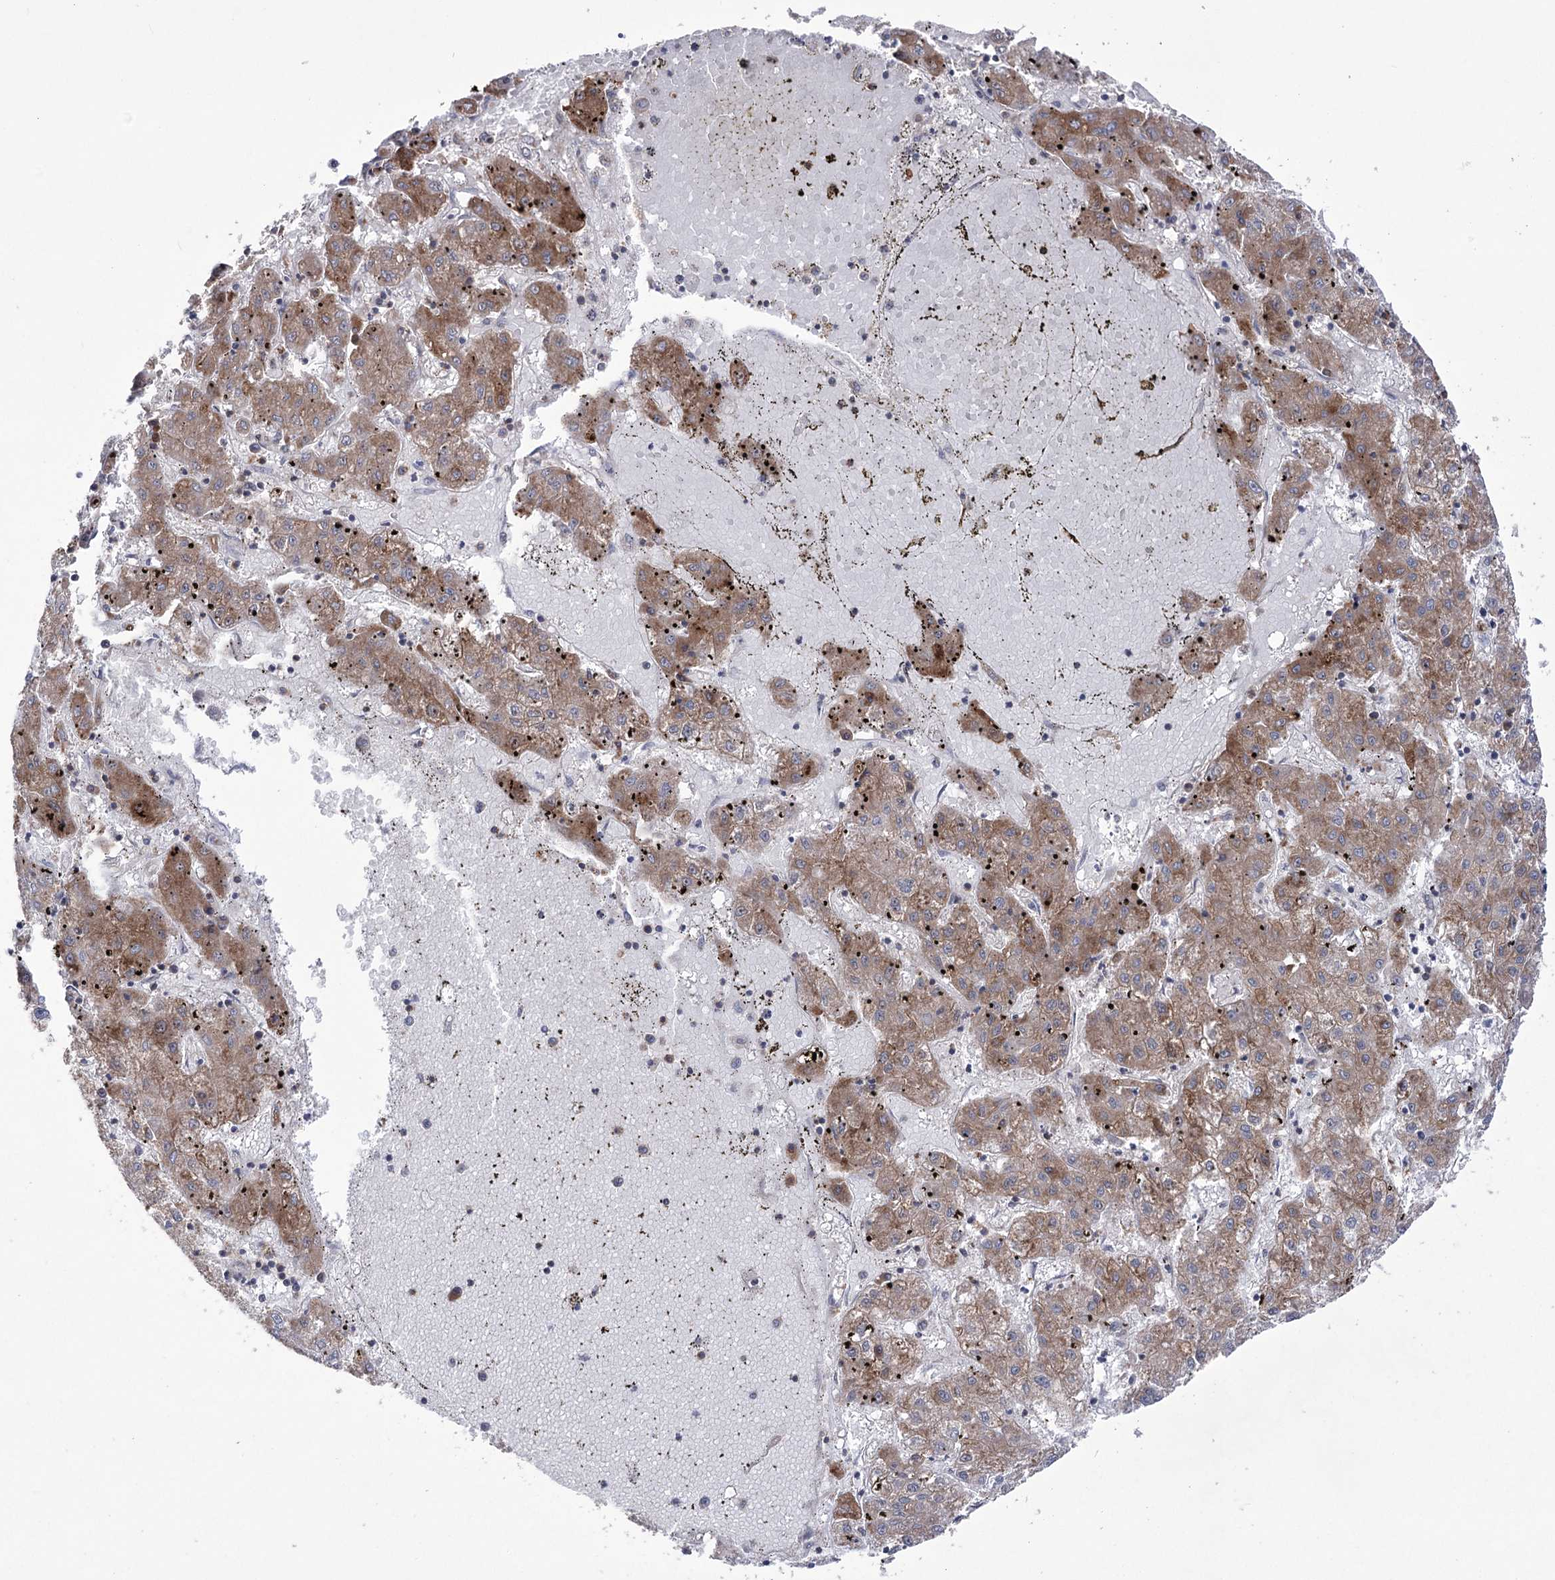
{"staining": {"intensity": "moderate", "quantity": ">75%", "location": "cytoplasmic/membranous"}, "tissue": "liver cancer", "cell_type": "Tumor cells", "image_type": "cancer", "snomed": [{"axis": "morphology", "description": "Carcinoma, Hepatocellular, NOS"}, {"axis": "topography", "description": "Liver"}], "caption": "Immunohistochemical staining of human liver hepatocellular carcinoma demonstrates moderate cytoplasmic/membranous protein positivity in approximately >75% of tumor cells.", "gene": "ZNF622", "patient": {"sex": "male", "age": 72}}